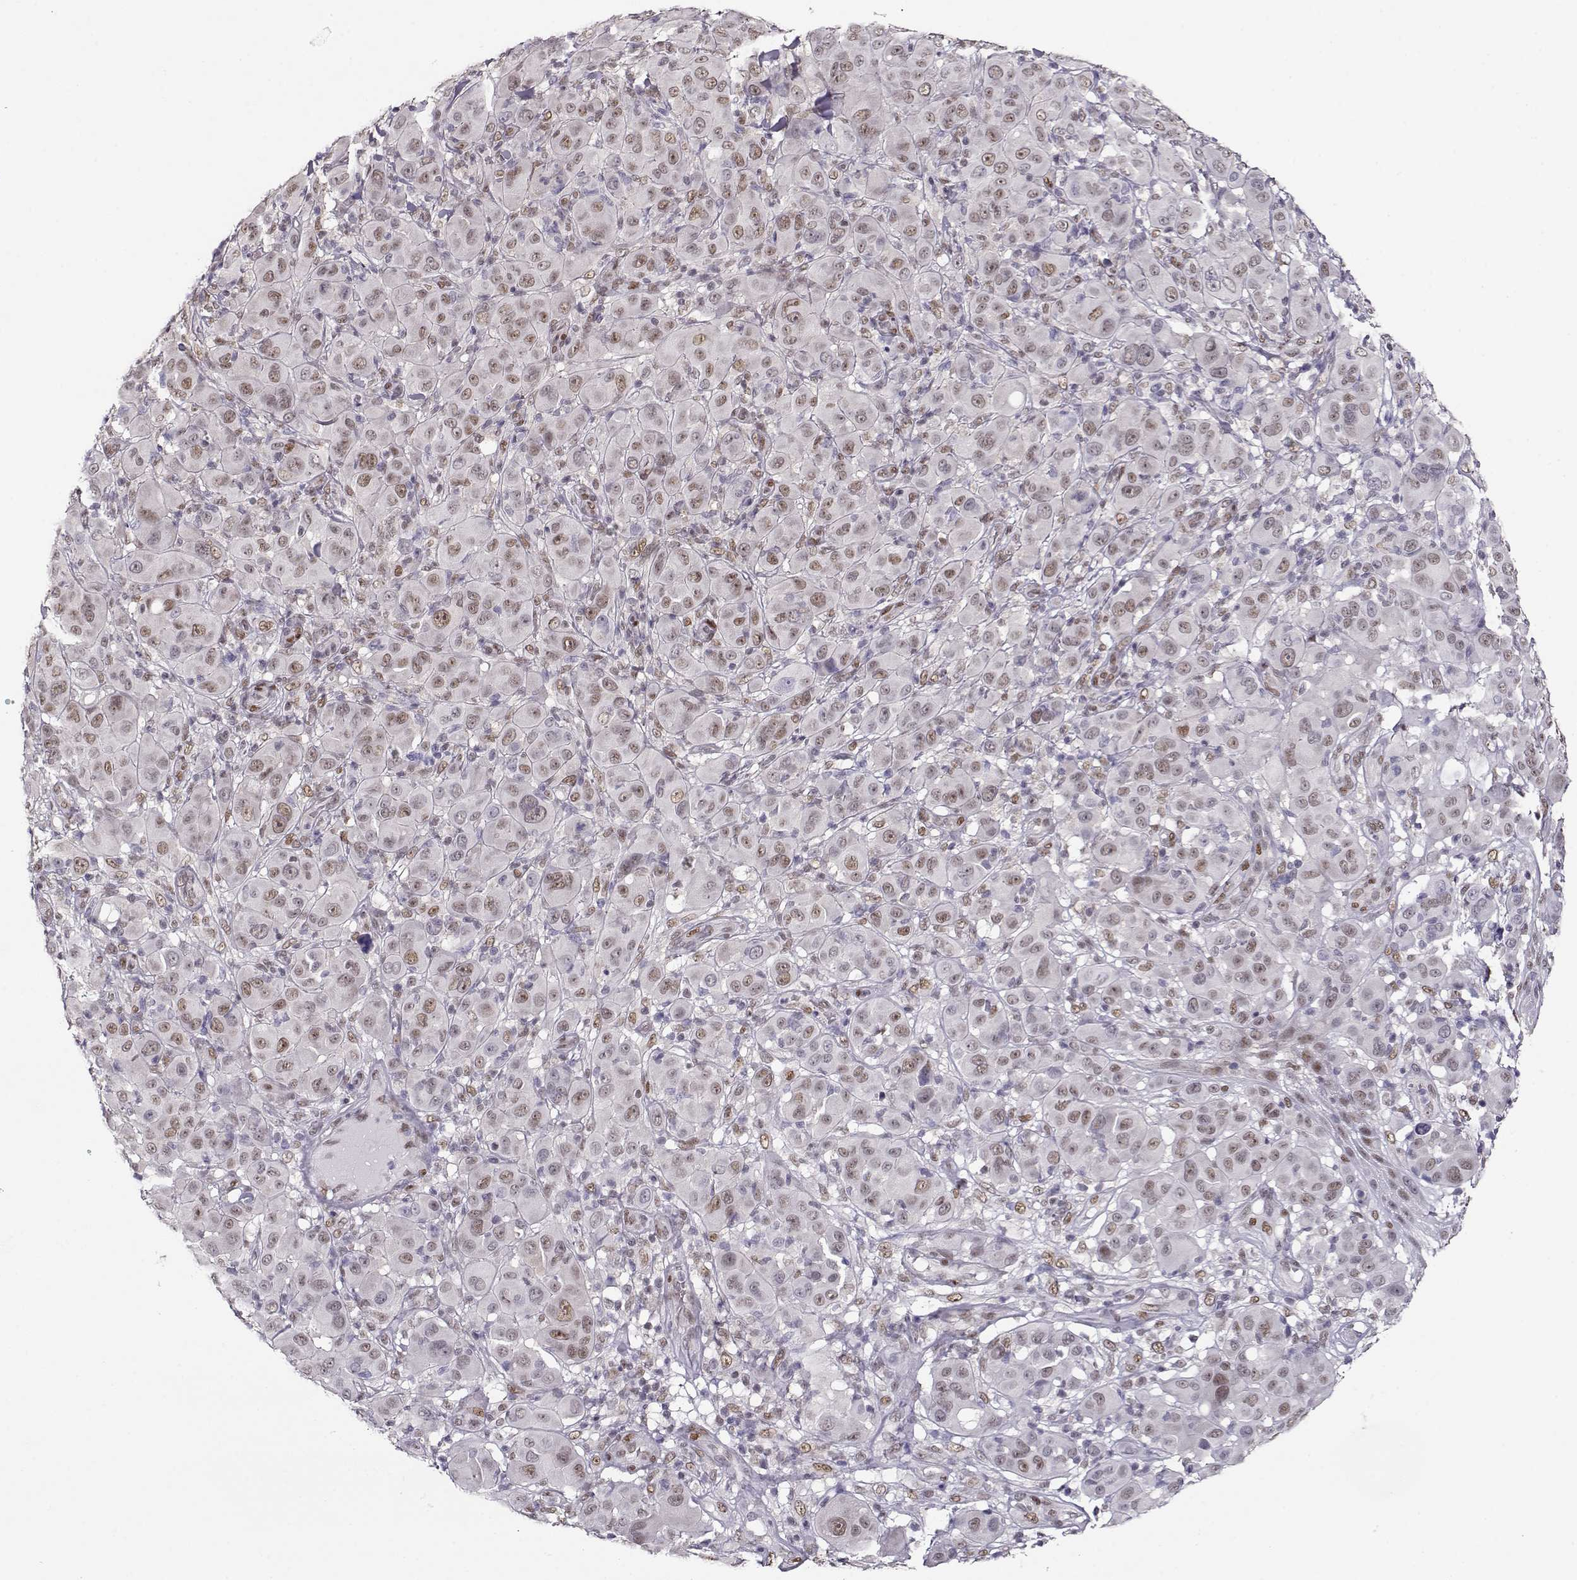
{"staining": {"intensity": "weak", "quantity": "25%-75%", "location": "nuclear"}, "tissue": "melanoma", "cell_type": "Tumor cells", "image_type": "cancer", "snomed": [{"axis": "morphology", "description": "Malignant melanoma, NOS"}, {"axis": "topography", "description": "Skin"}], "caption": "The photomicrograph exhibits staining of melanoma, revealing weak nuclear protein expression (brown color) within tumor cells.", "gene": "POLI", "patient": {"sex": "female", "age": 87}}